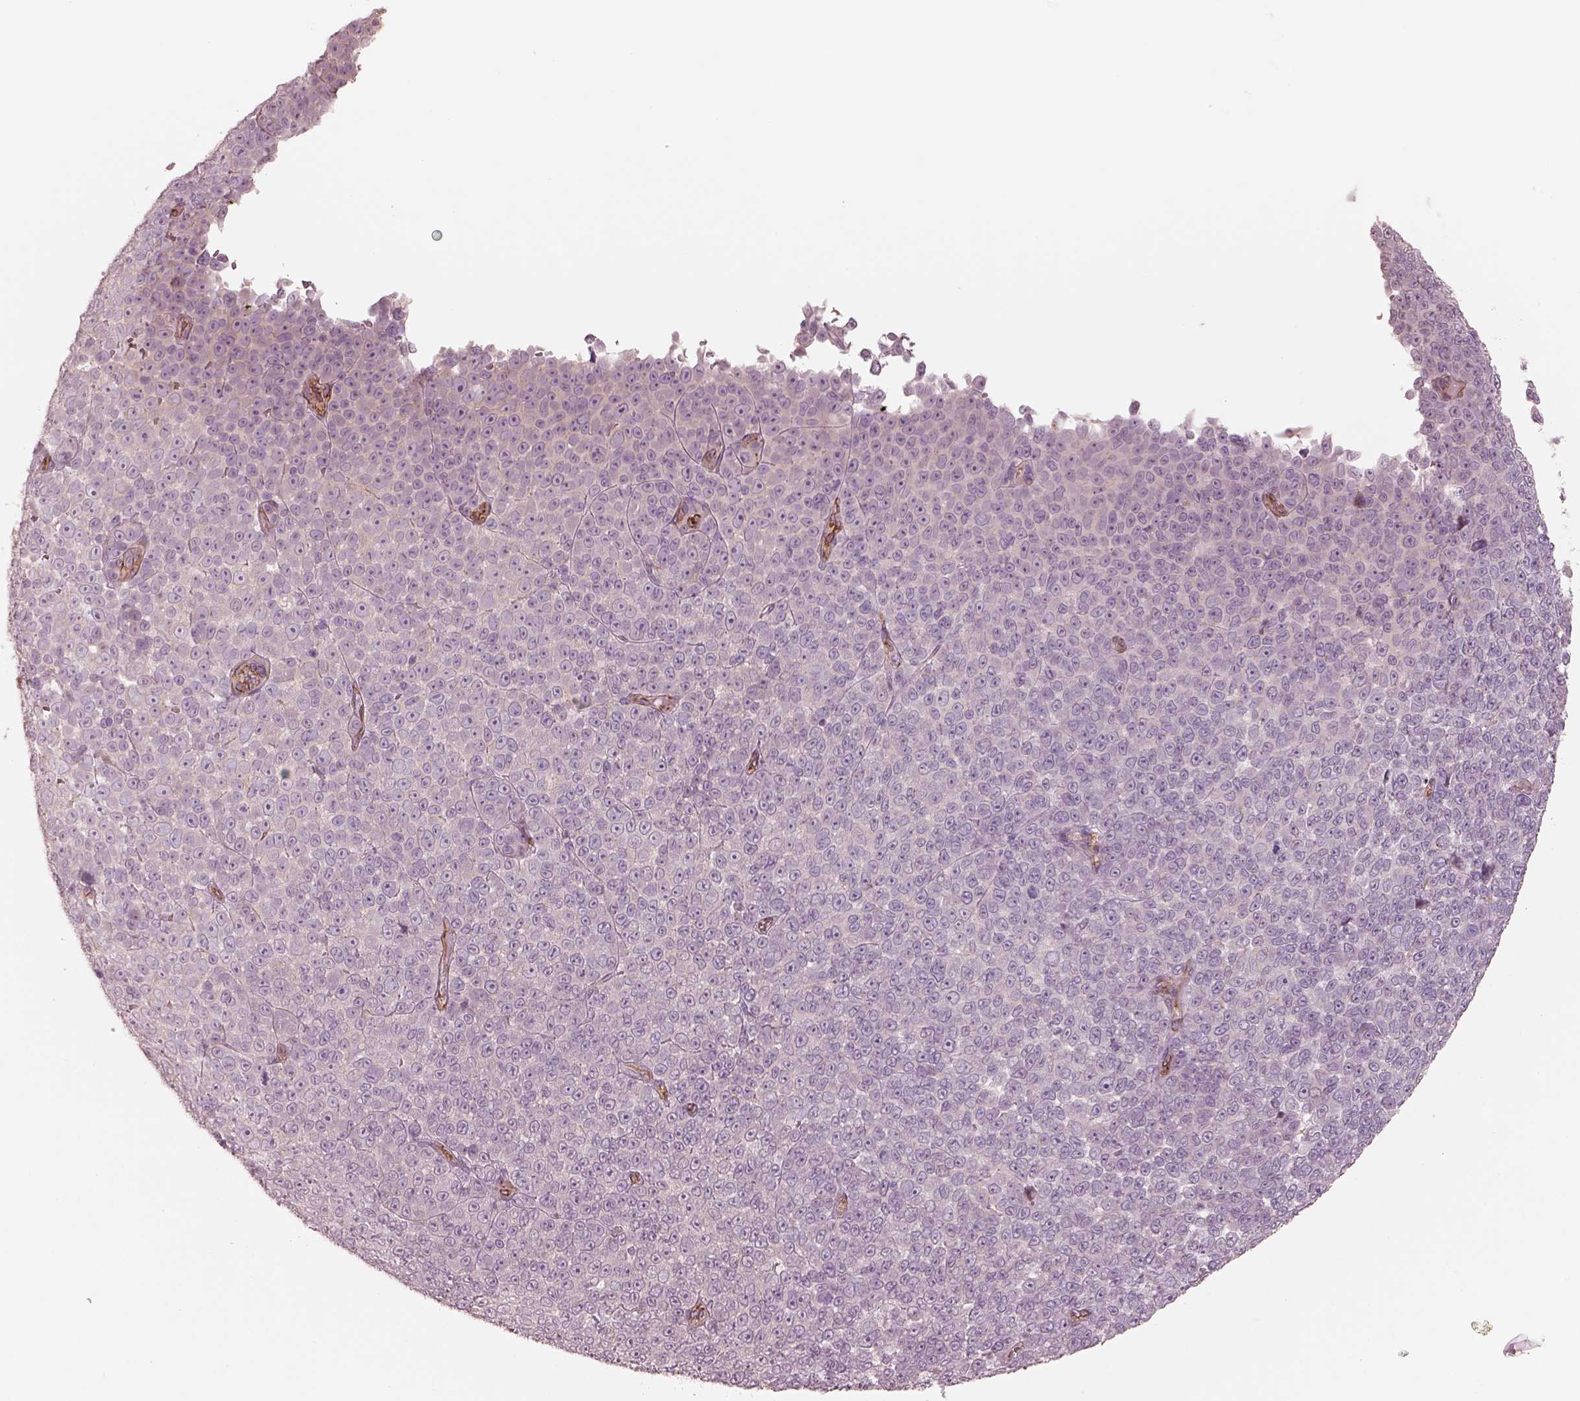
{"staining": {"intensity": "negative", "quantity": "none", "location": "none"}, "tissue": "melanoma", "cell_type": "Tumor cells", "image_type": "cancer", "snomed": [{"axis": "morphology", "description": "Malignant melanoma, NOS"}, {"axis": "topography", "description": "Skin"}], "caption": "This is an immunohistochemistry histopathology image of melanoma. There is no expression in tumor cells.", "gene": "CRYM", "patient": {"sex": "female", "age": 95}}